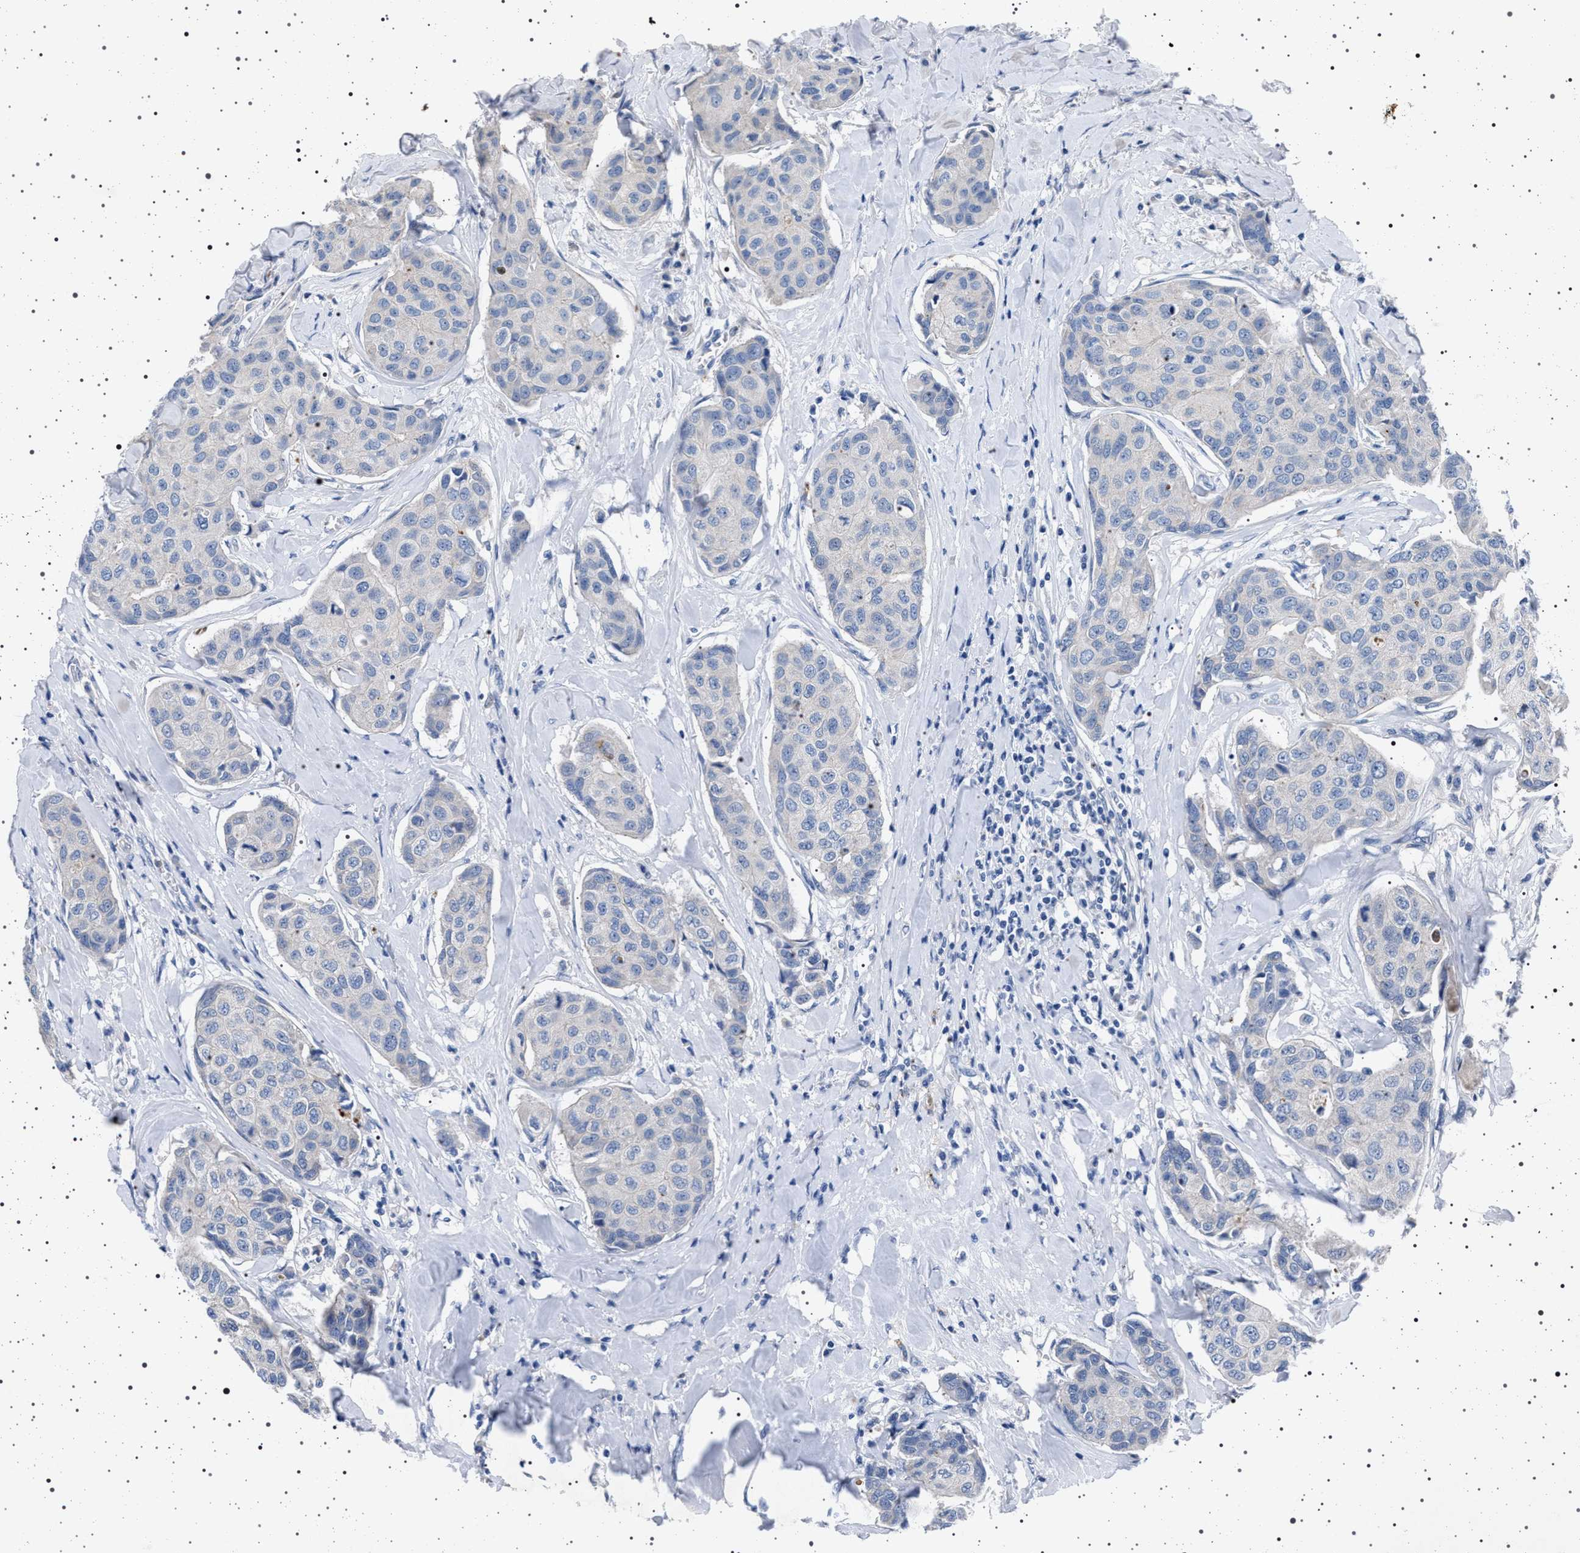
{"staining": {"intensity": "negative", "quantity": "none", "location": "none"}, "tissue": "breast cancer", "cell_type": "Tumor cells", "image_type": "cancer", "snomed": [{"axis": "morphology", "description": "Duct carcinoma"}, {"axis": "topography", "description": "Breast"}], "caption": "The histopathology image demonstrates no significant staining in tumor cells of breast cancer (invasive ductal carcinoma). (DAB immunohistochemistry, high magnification).", "gene": "NAT9", "patient": {"sex": "female", "age": 80}}